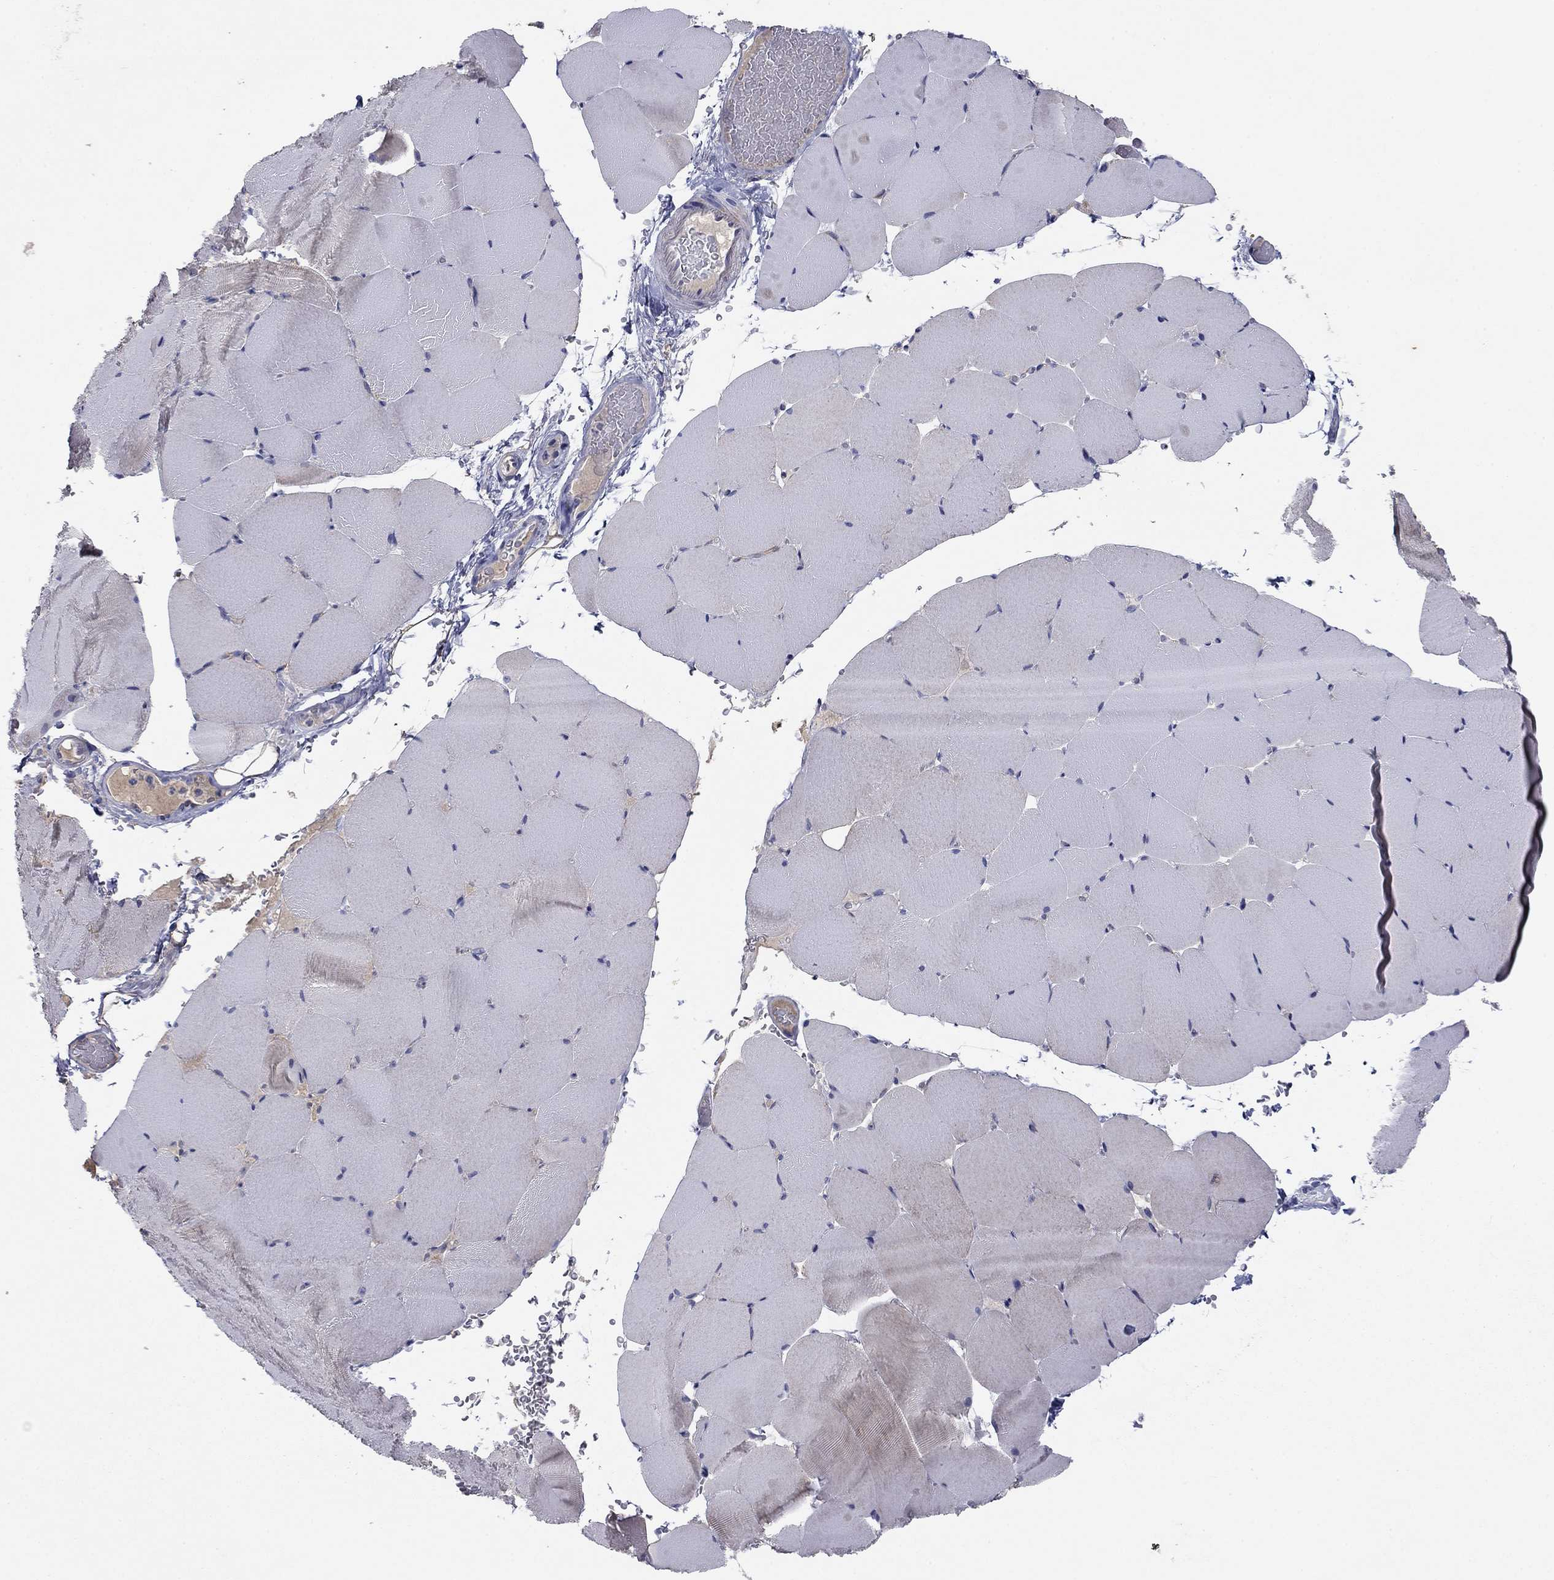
{"staining": {"intensity": "negative", "quantity": "none", "location": "none"}, "tissue": "skeletal muscle", "cell_type": "Myocytes", "image_type": "normal", "snomed": [{"axis": "morphology", "description": "Normal tissue, NOS"}, {"axis": "topography", "description": "Skeletal muscle"}], "caption": "Image shows no significant protein expression in myocytes of benign skeletal muscle. (DAB (3,3'-diaminobenzidine) immunohistochemistry with hematoxylin counter stain).", "gene": "PTGDS", "patient": {"sex": "female", "age": 37}}